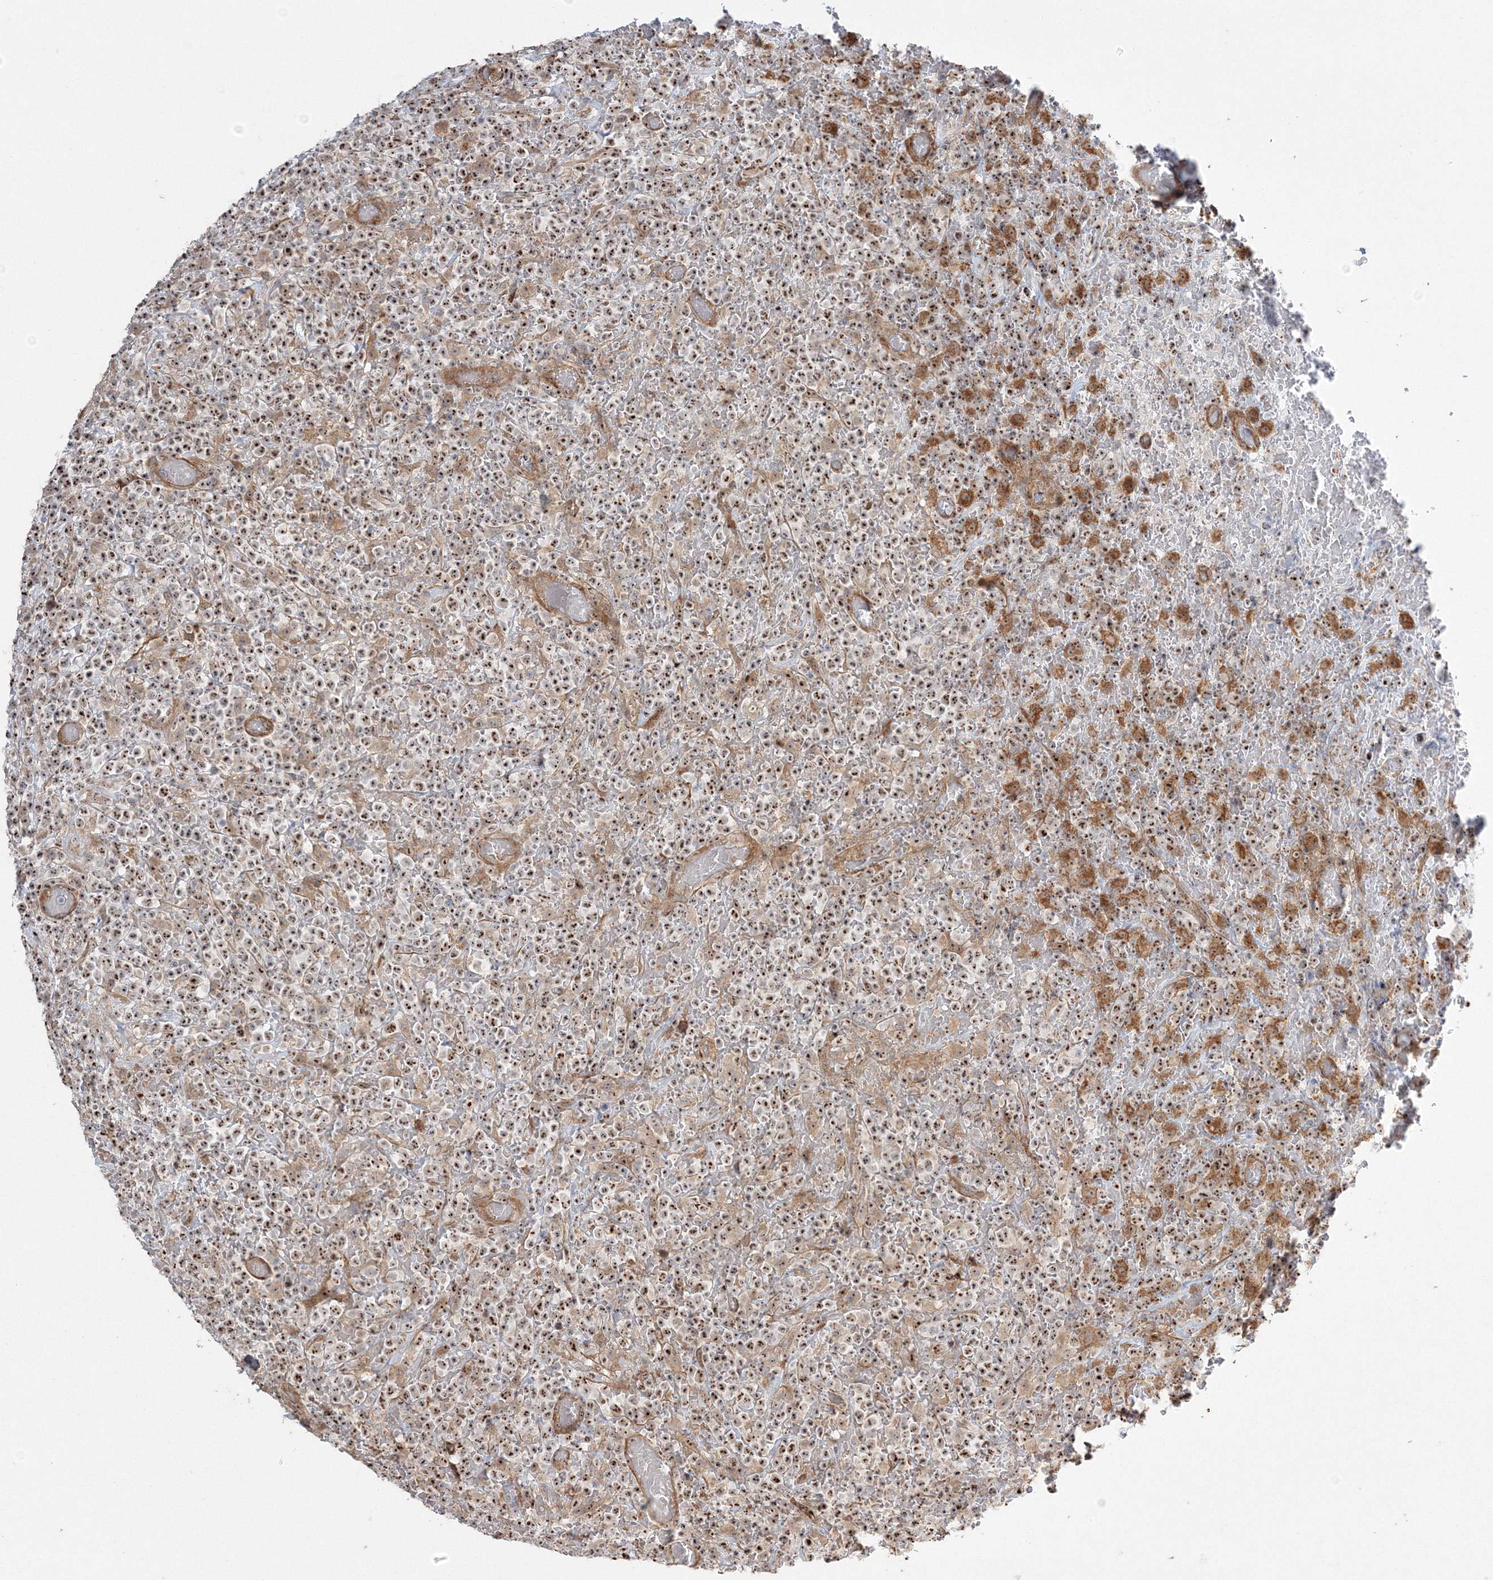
{"staining": {"intensity": "moderate", "quantity": ">75%", "location": "cytoplasmic/membranous,nuclear"}, "tissue": "lymphoma", "cell_type": "Tumor cells", "image_type": "cancer", "snomed": [{"axis": "morphology", "description": "Malignant lymphoma, non-Hodgkin's type, High grade"}, {"axis": "topography", "description": "Colon"}], "caption": "High-power microscopy captured an immunohistochemistry photomicrograph of lymphoma, revealing moderate cytoplasmic/membranous and nuclear staining in about >75% of tumor cells. The staining was performed using DAB (3,3'-diaminobenzidine), with brown indicating positive protein expression. Nuclei are stained blue with hematoxylin.", "gene": "NPM3", "patient": {"sex": "female", "age": 53}}